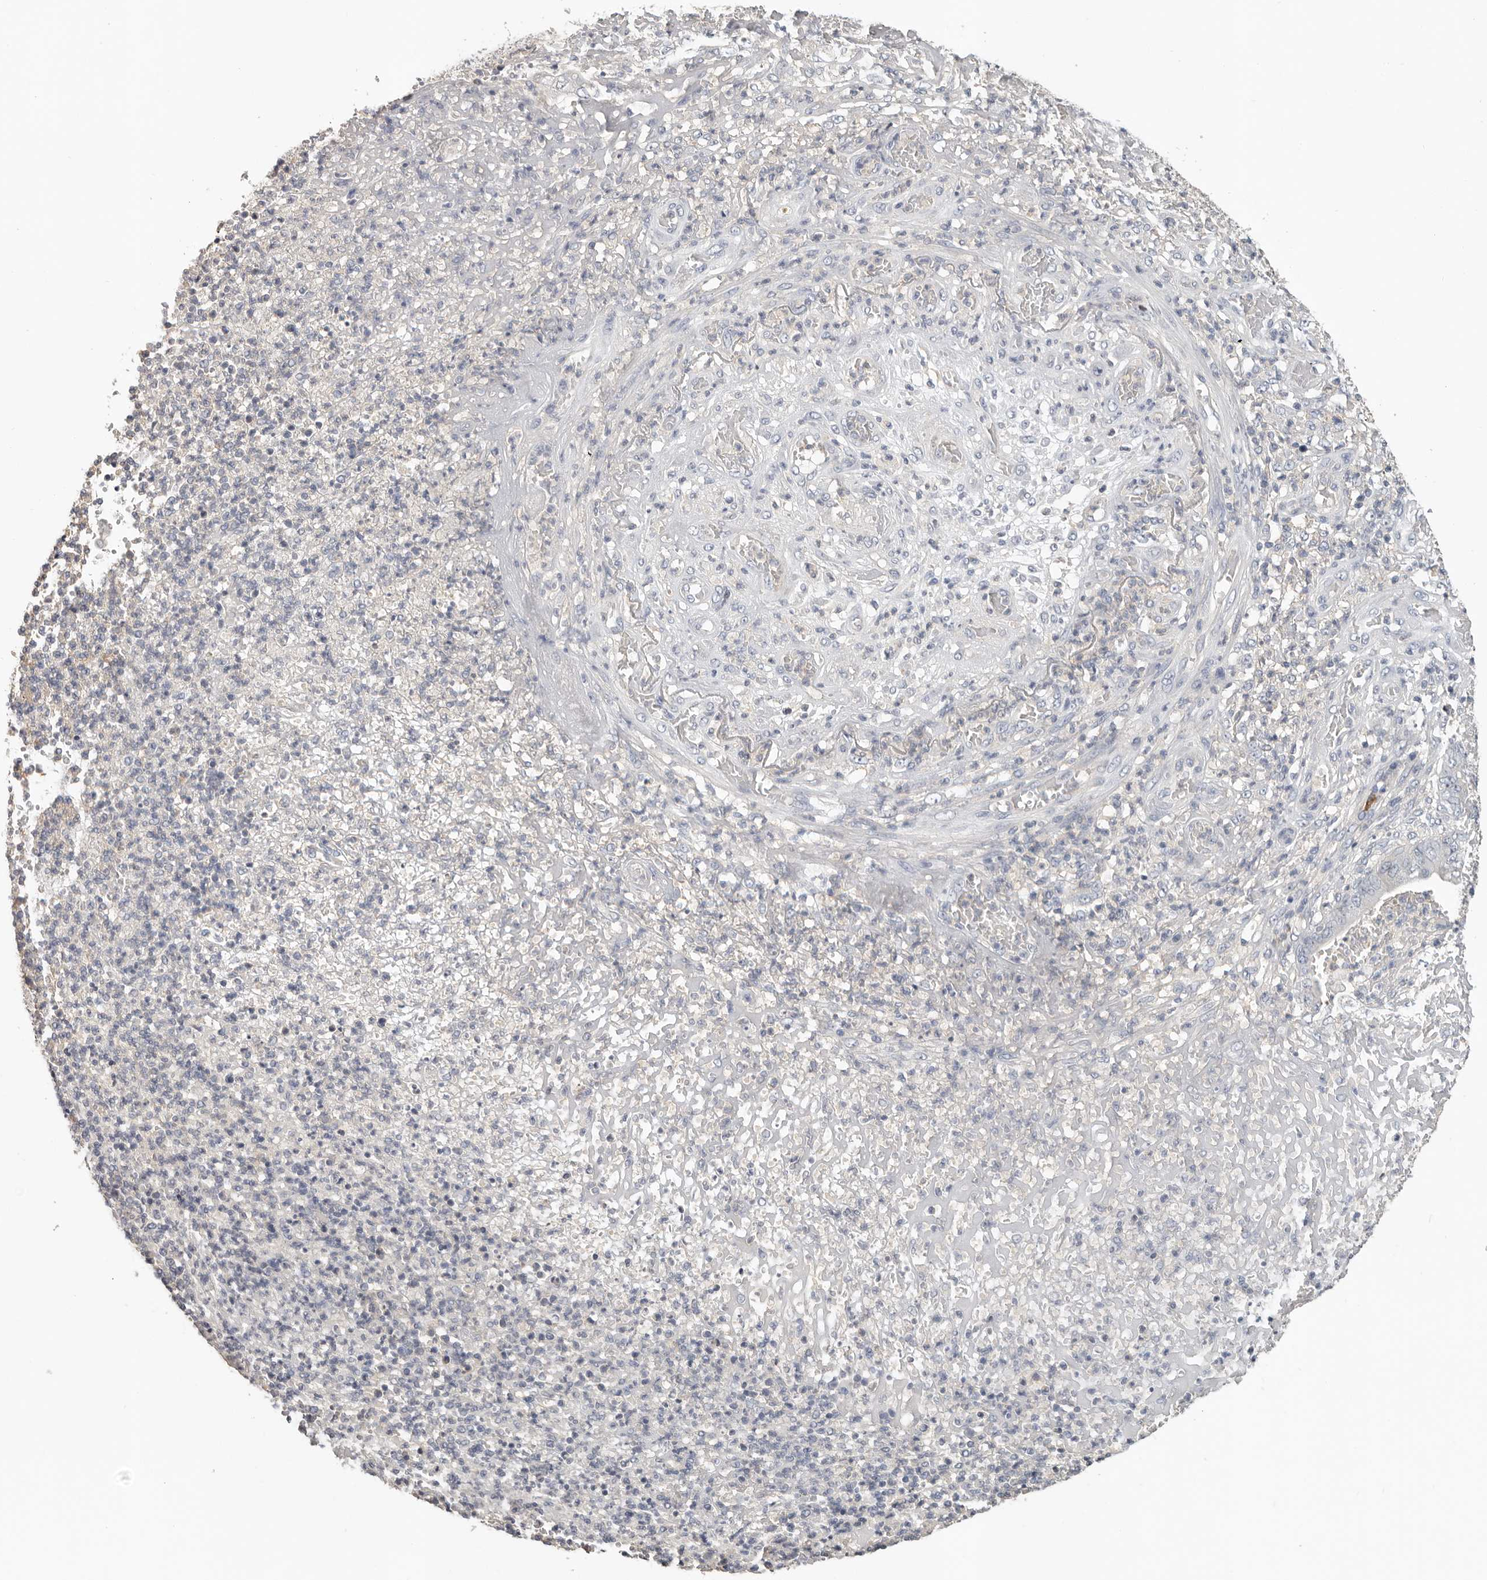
{"staining": {"intensity": "negative", "quantity": "none", "location": "none"}, "tissue": "stomach cancer", "cell_type": "Tumor cells", "image_type": "cancer", "snomed": [{"axis": "morphology", "description": "Adenocarcinoma, NOS"}, {"axis": "topography", "description": "Stomach"}], "caption": "Immunohistochemistry of human stomach cancer (adenocarcinoma) demonstrates no staining in tumor cells. The staining is performed using DAB brown chromogen with nuclei counter-stained in using hematoxylin.", "gene": "WDTC1", "patient": {"sex": "female", "age": 73}}